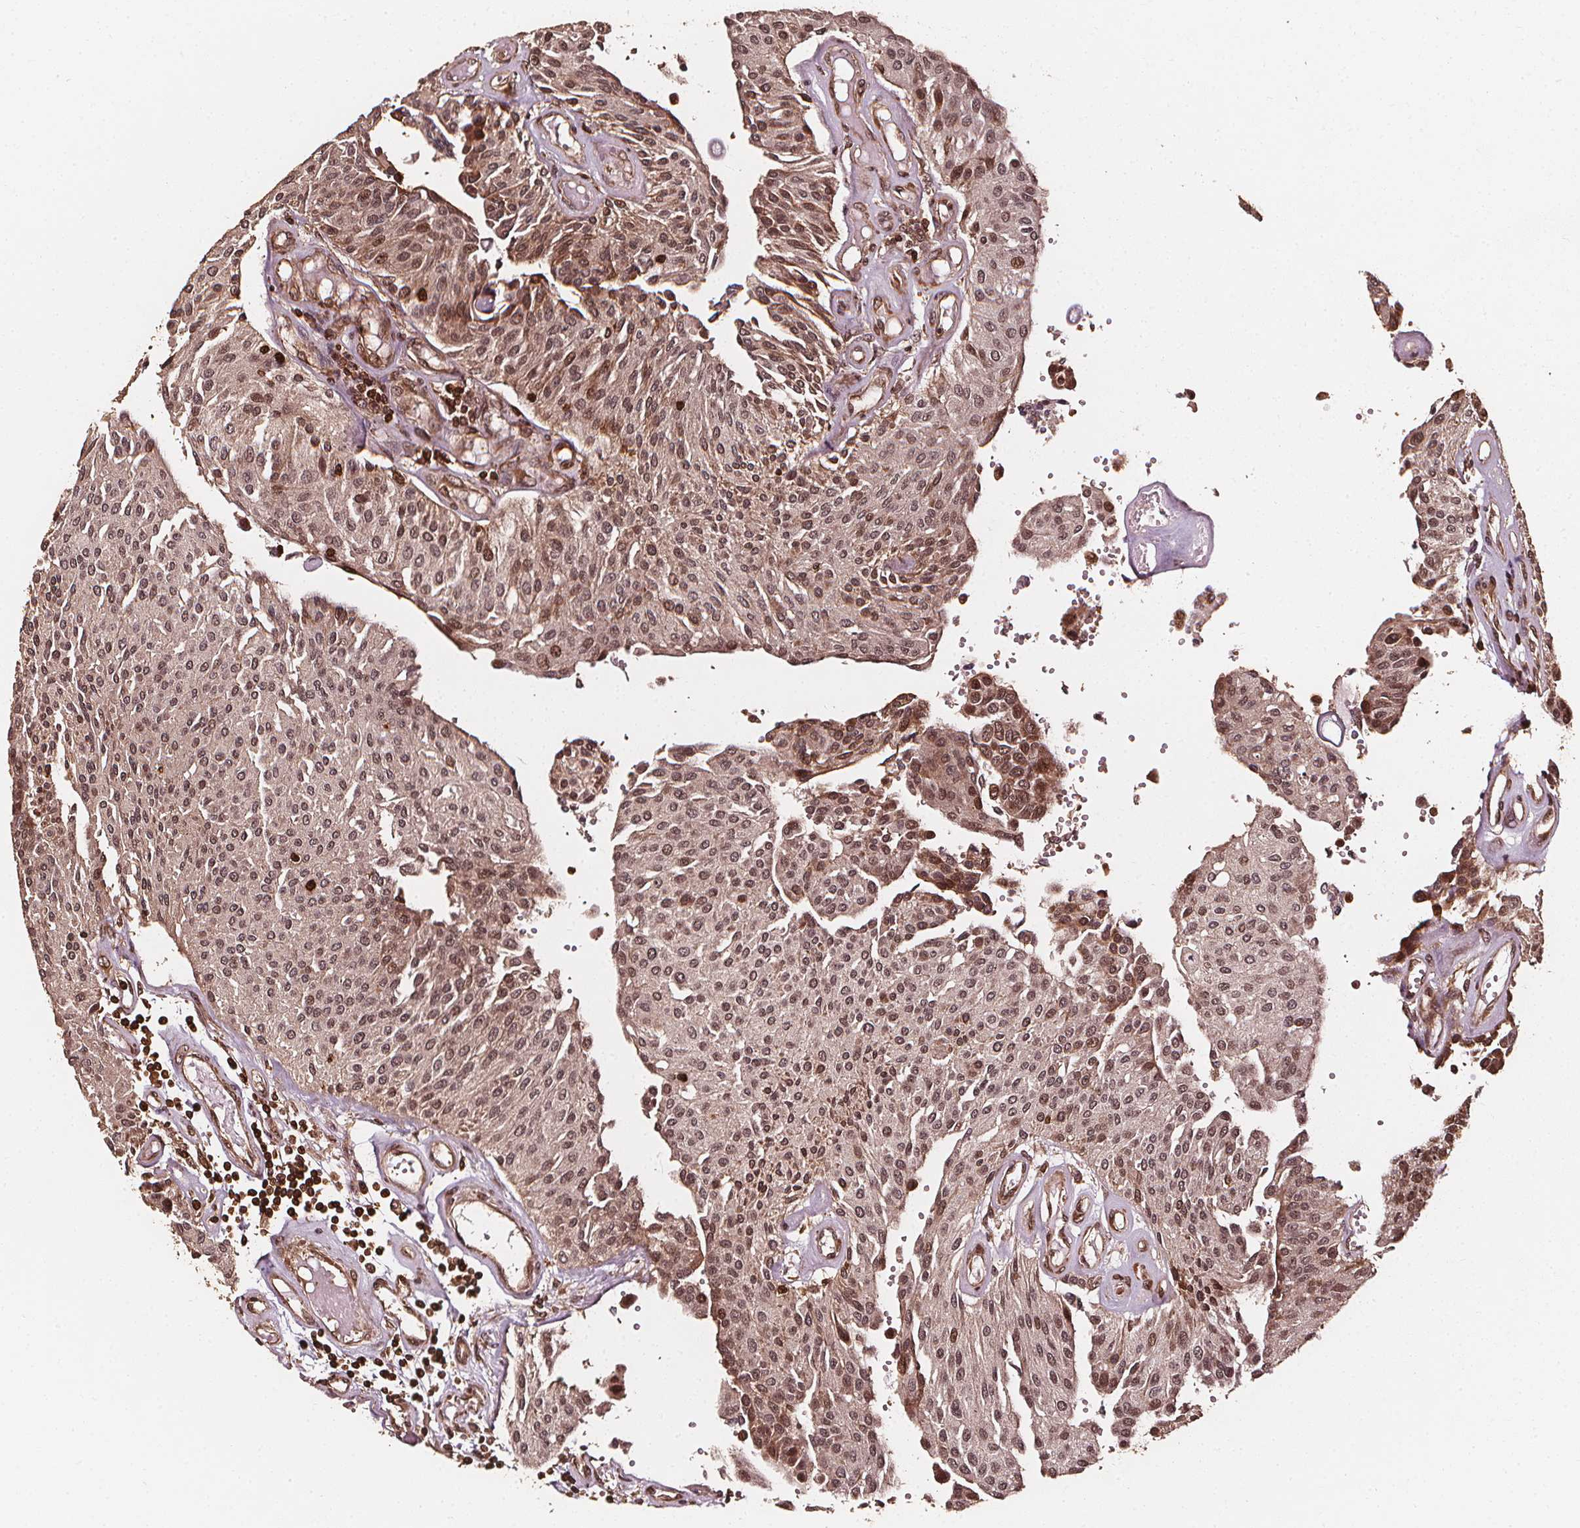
{"staining": {"intensity": "weak", "quantity": ">75%", "location": "nuclear"}, "tissue": "urothelial cancer", "cell_type": "Tumor cells", "image_type": "cancer", "snomed": [{"axis": "morphology", "description": "Urothelial carcinoma, NOS"}, {"axis": "topography", "description": "Urinary bladder"}], "caption": "Immunohistochemistry (IHC) photomicrograph of neoplastic tissue: urothelial cancer stained using IHC reveals low levels of weak protein expression localized specifically in the nuclear of tumor cells, appearing as a nuclear brown color.", "gene": "EXOSC9", "patient": {"sex": "male", "age": 55}}